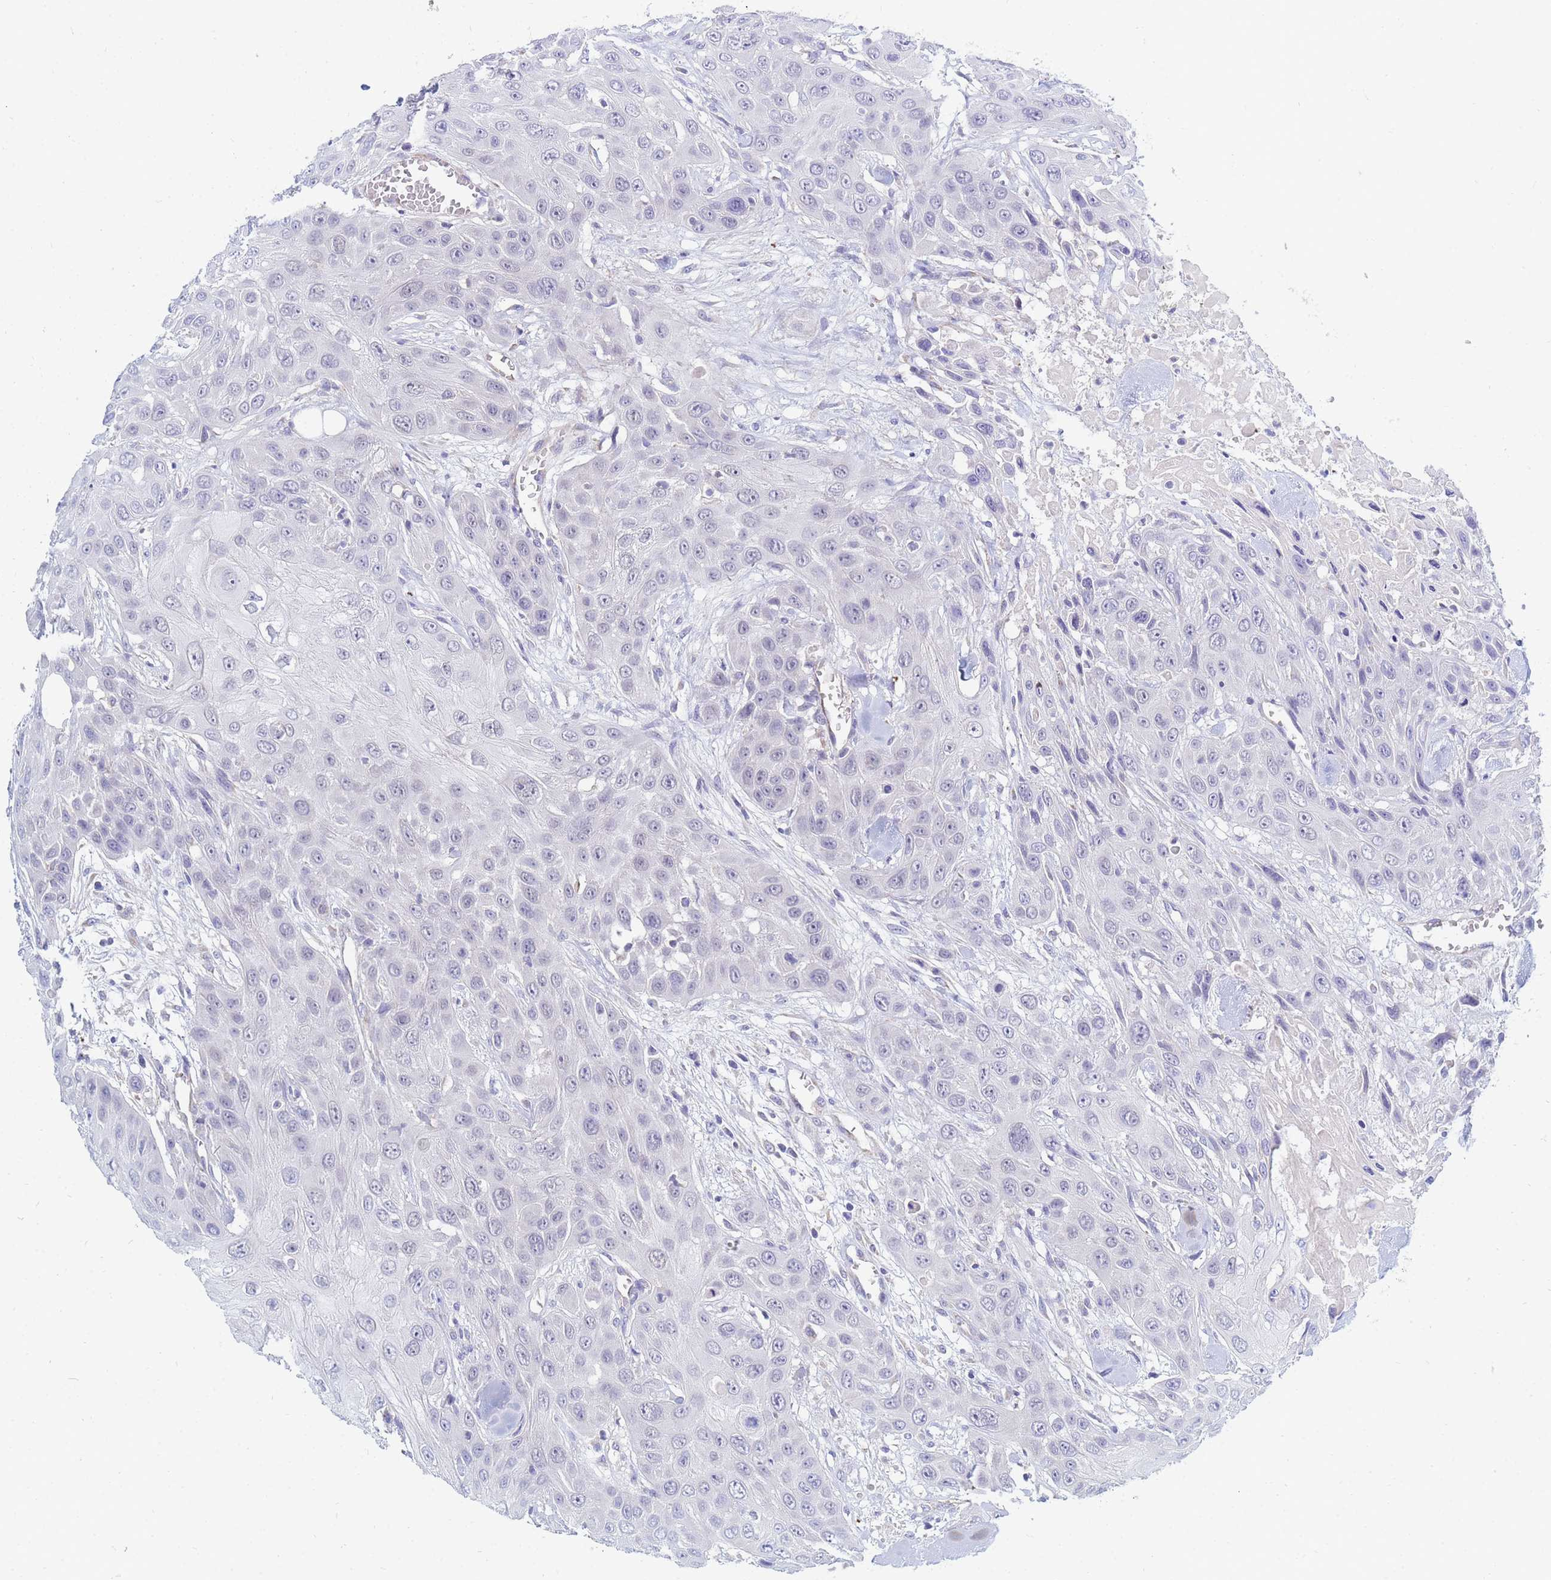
{"staining": {"intensity": "negative", "quantity": "none", "location": "none"}, "tissue": "head and neck cancer", "cell_type": "Tumor cells", "image_type": "cancer", "snomed": [{"axis": "morphology", "description": "Squamous cell carcinoma, NOS"}, {"axis": "topography", "description": "Head-Neck"}], "caption": "The photomicrograph demonstrates no staining of tumor cells in head and neck squamous cell carcinoma.", "gene": "SDR39U1", "patient": {"sex": "male", "age": 81}}